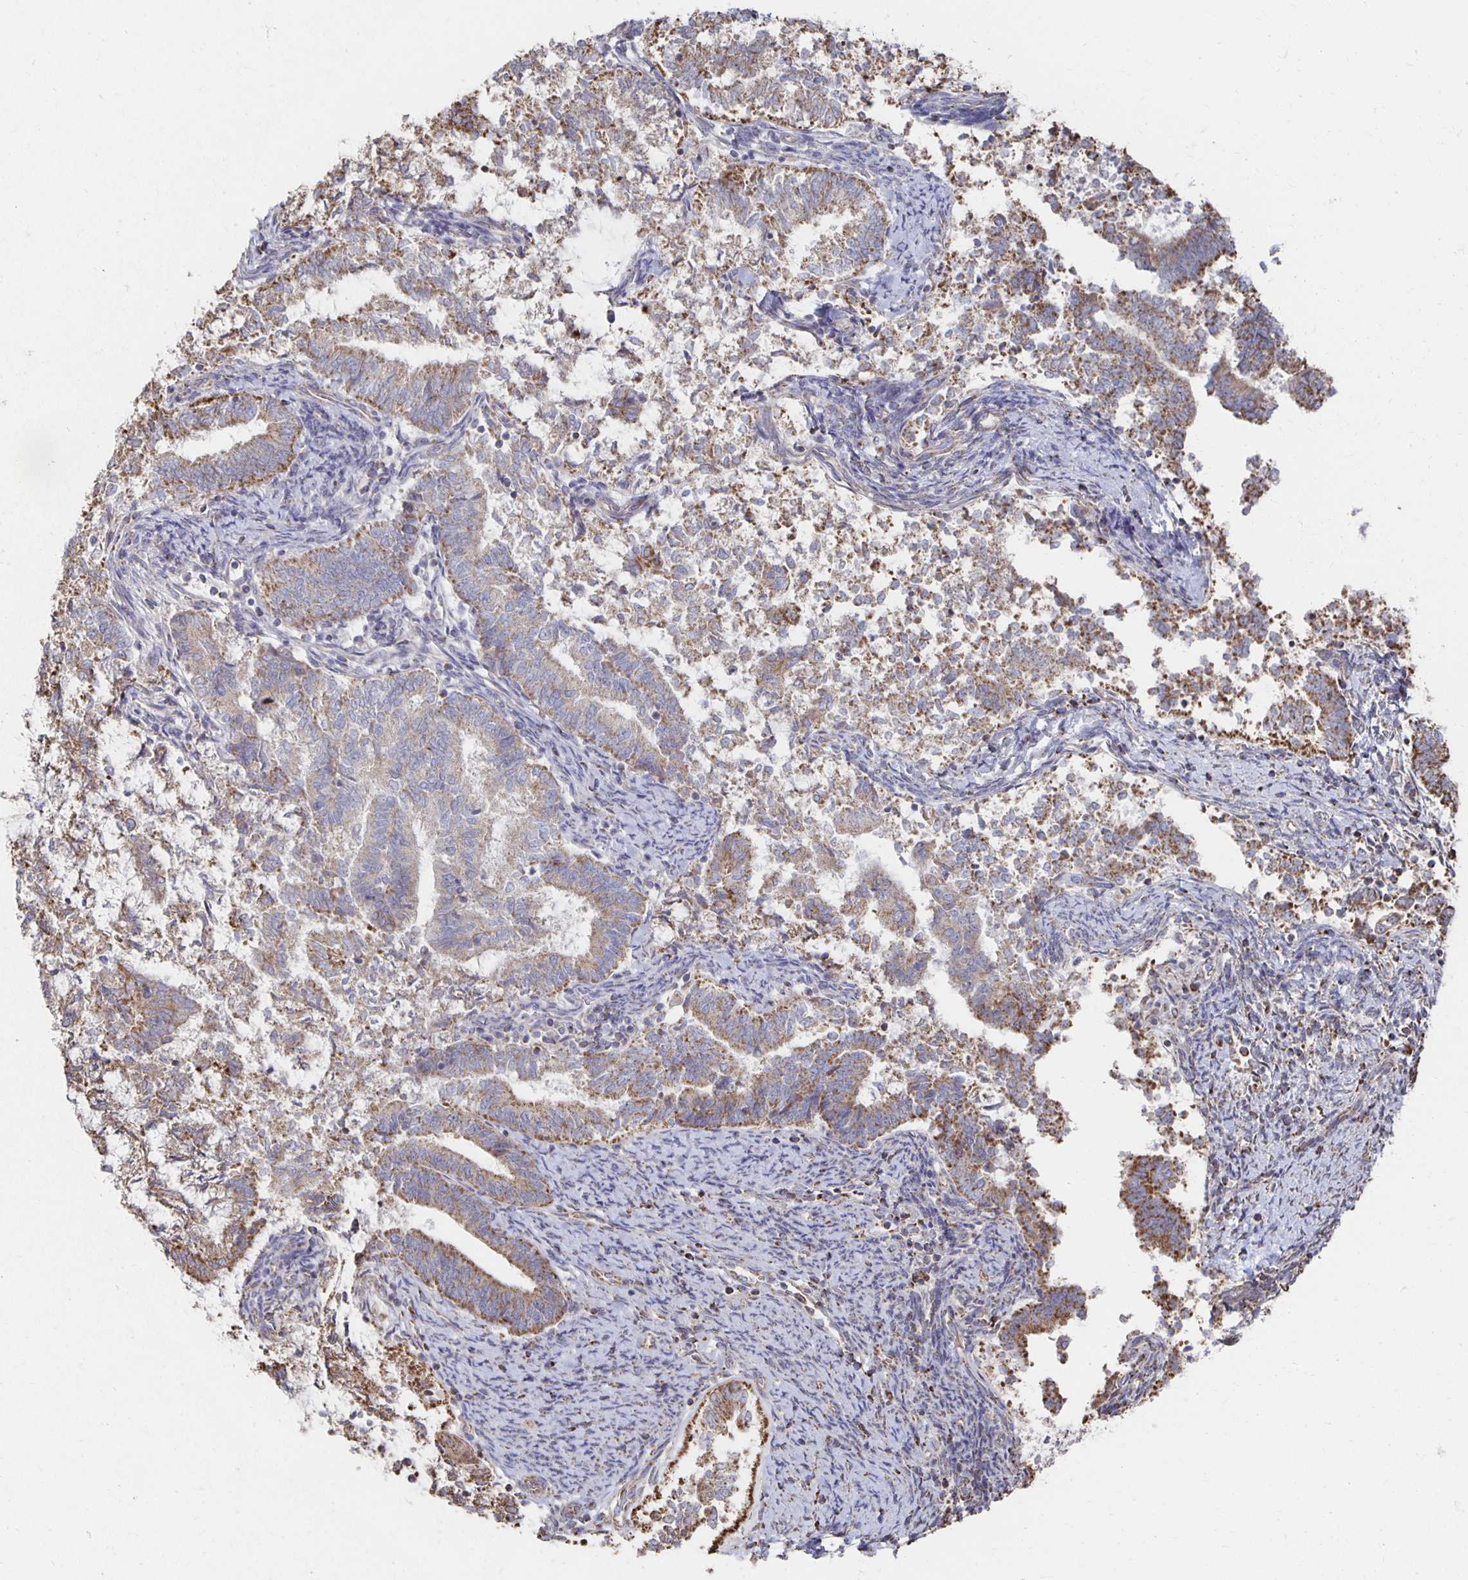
{"staining": {"intensity": "moderate", "quantity": "25%-75%", "location": "cytoplasmic/membranous"}, "tissue": "endometrial cancer", "cell_type": "Tumor cells", "image_type": "cancer", "snomed": [{"axis": "morphology", "description": "Adenocarcinoma, NOS"}, {"axis": "topography", "description": "Endometrium"}], "caption": "Immunohistochemical staining of endometrial cancer reveals medium levels of moderate cytoplasmic/membranous positivity in about 25%-75% of tumor cells.", "gene": "NKX2-8", "patient": {"sex": "female", "age": 65}}